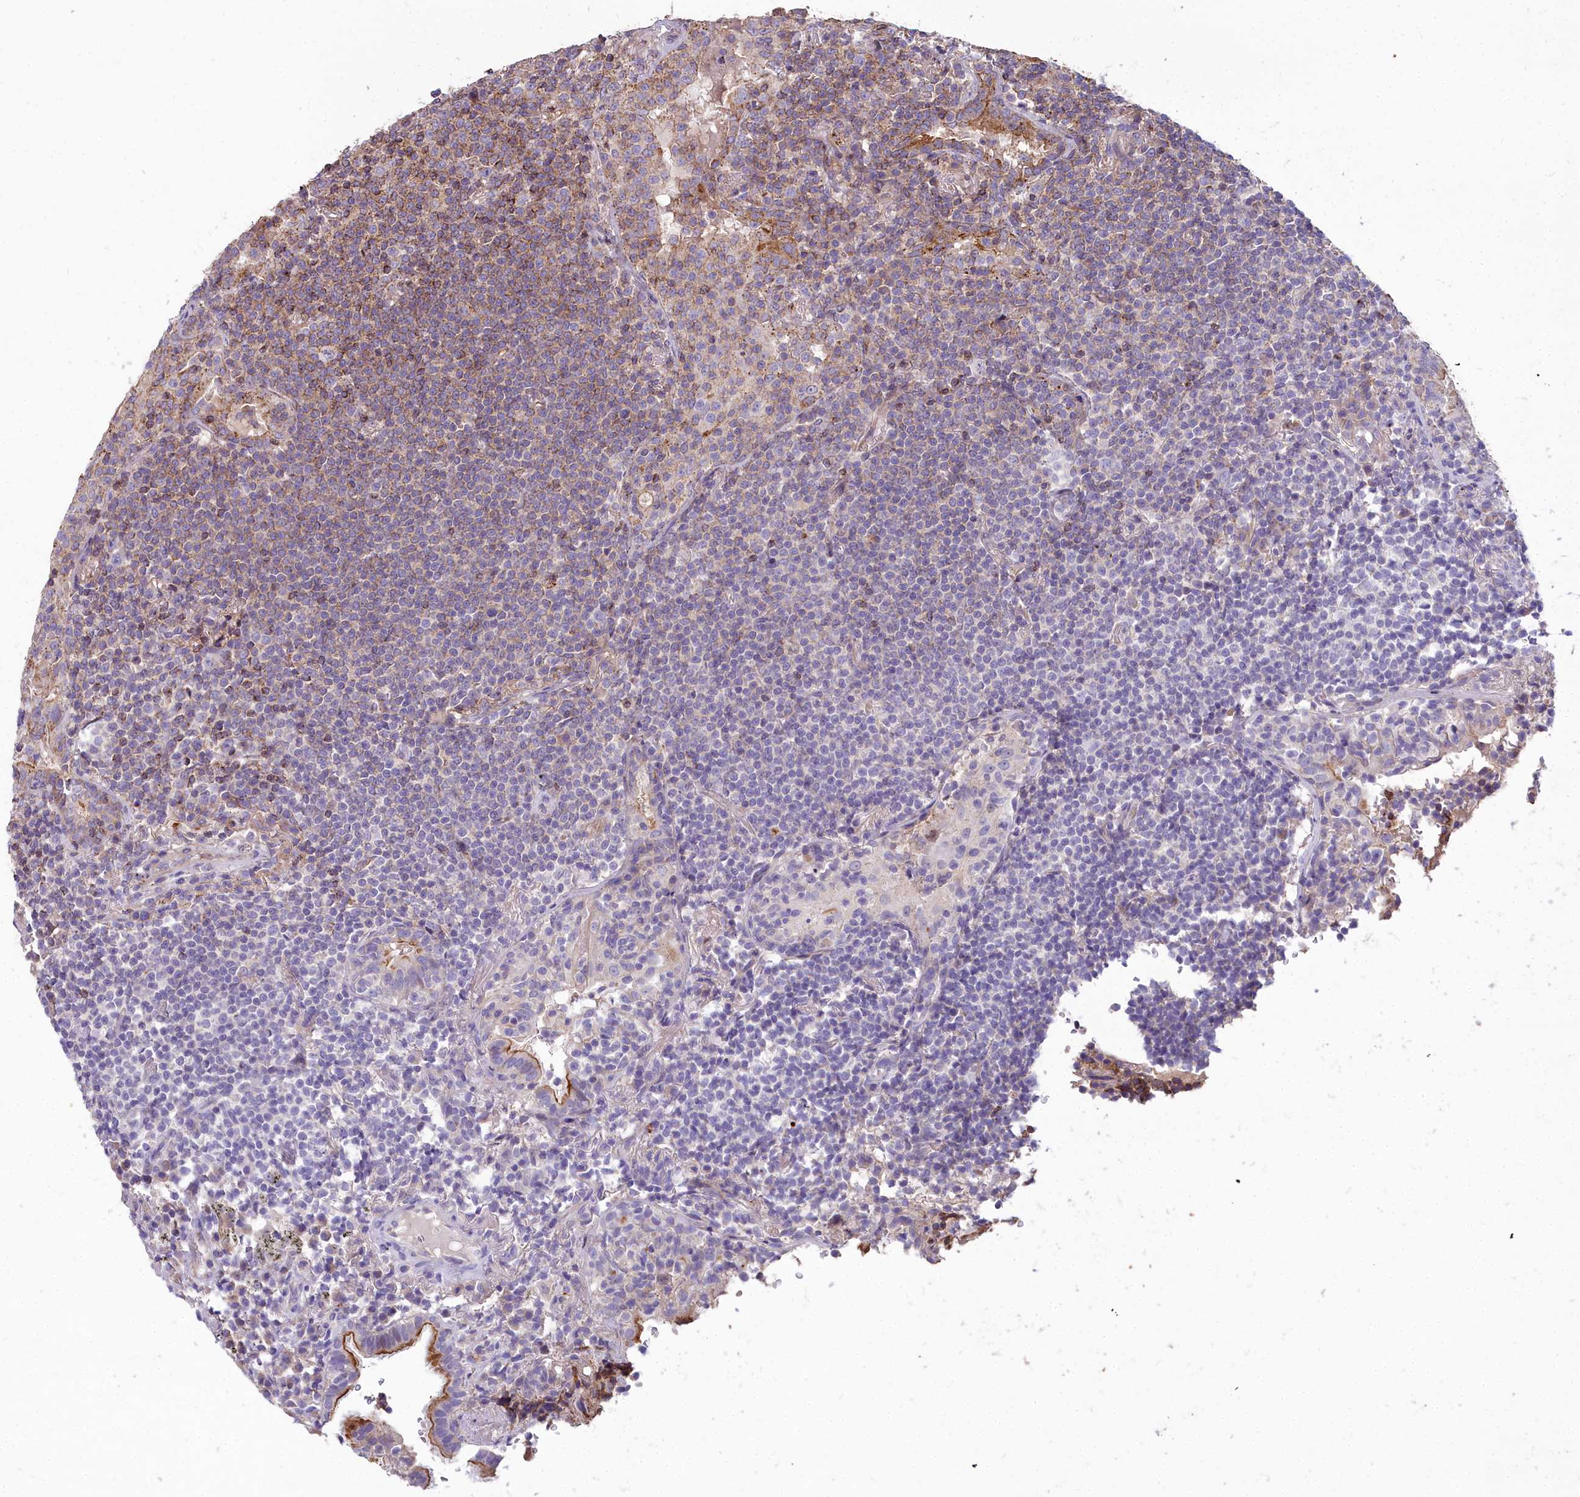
{"staining": {"intensity": "moderate", "quantity": "25%-75%", "location": "cytoplasmic/membranous"}, "tissue": "lymphoma", "cell_type": "Tumor cells", "image_type": "cancer", "snomed": [{"axis": "morphology", "description": "Malignant lymphoma, non-Hodgkin's type, Low grade"}, {"axis": "topography", "description": "Lung"}], "caption": "High-magnification brightfield microscopy of low-grade malignant lymphoma, non-Hodgkin's type stained with DAB (3,3'-diaminobenzidine) (brown) and counterstained with hematoxylin (blue). tumor cells exhibit moderate cytoplasmic/membranous expression is identified in about25%-75% of cells.", "gene": "FRMPD1", "patient": {"sex": "female", "age": 71}}